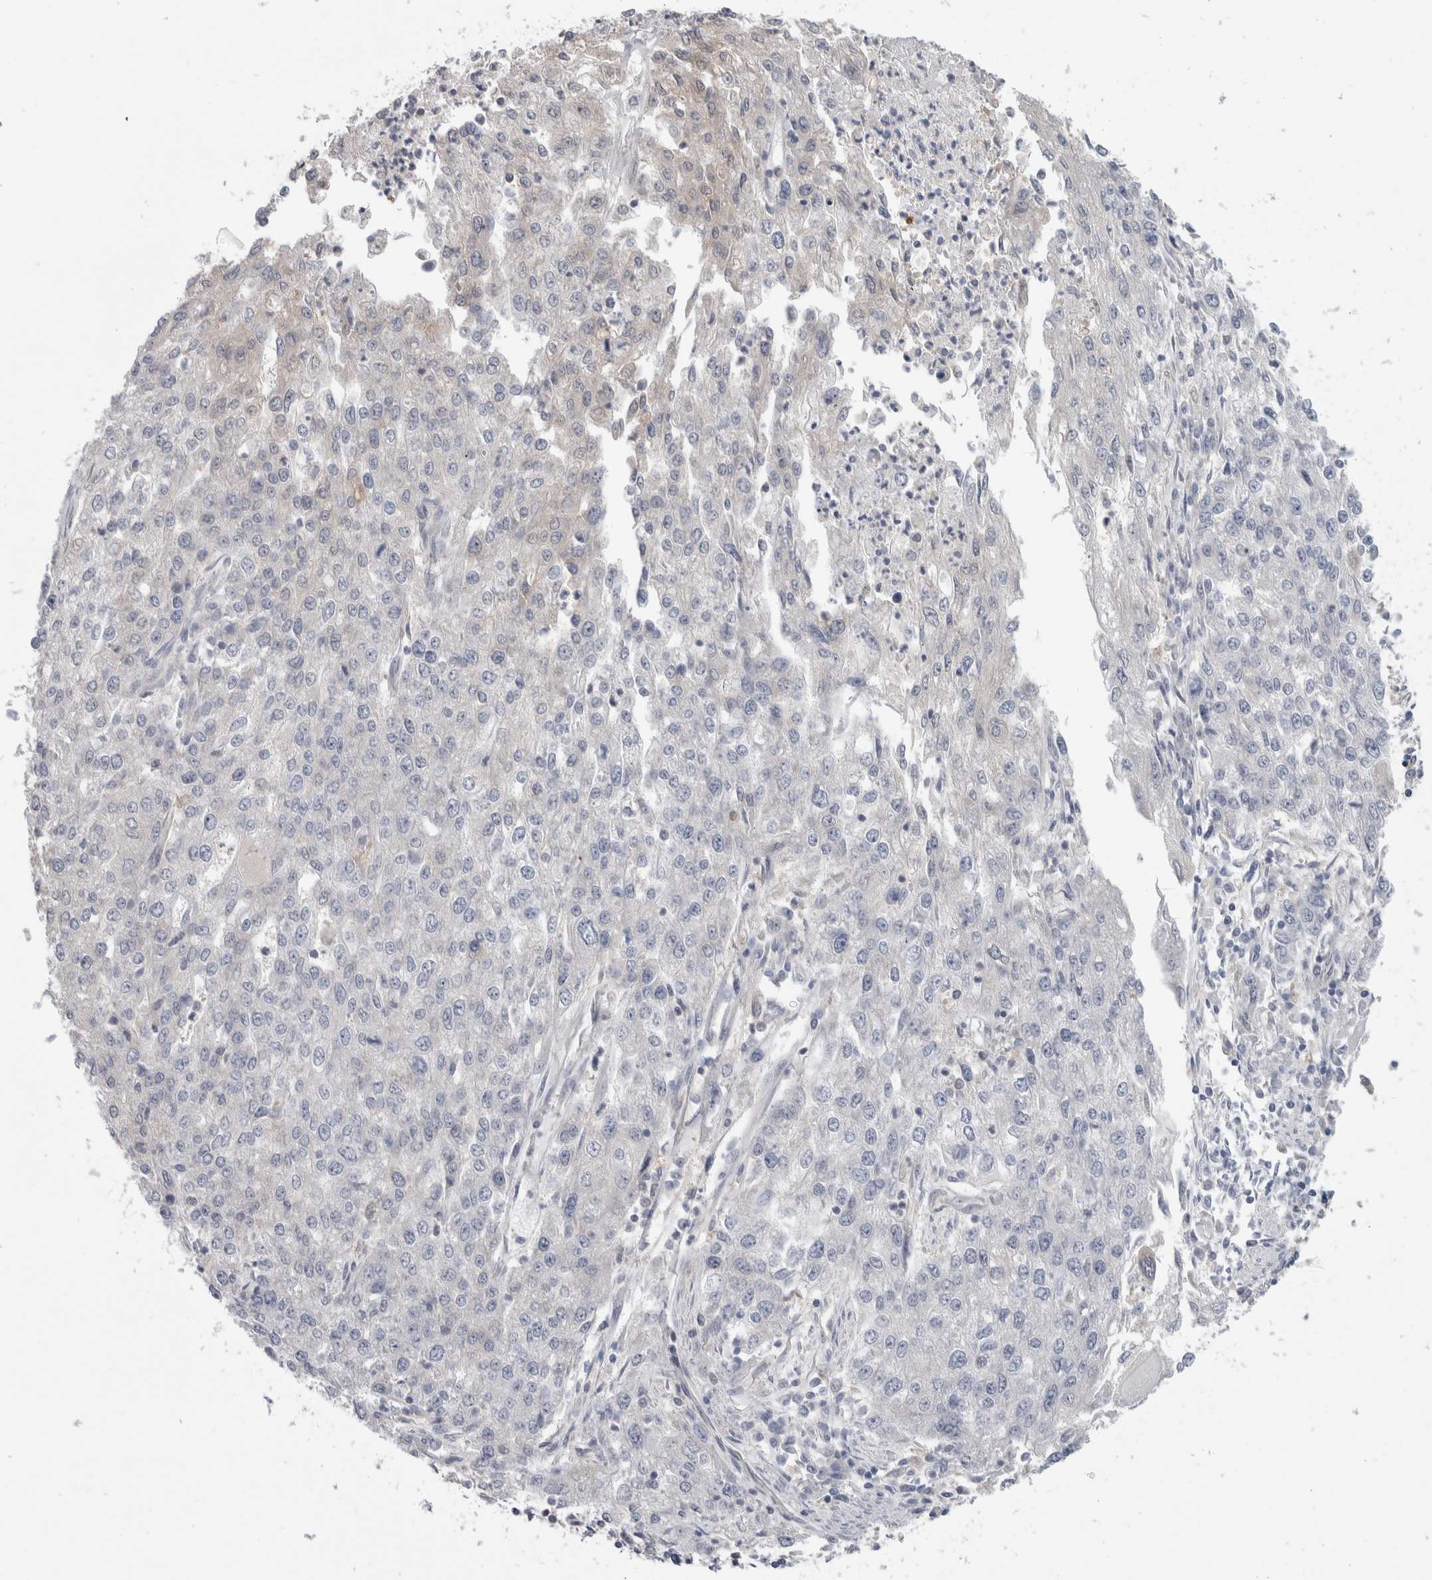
{"staining": {"intensity": "weak", "quantity": "<25%", "location": "cytoplasmic/membranous"}, "tissue": "endometrial cancer", "cell_type": "Tumor cells", "image_type": "cancer", "snomed": [{"axis": "morphology", "description": "Adenocarcinoma, NOS"}, {"axis": "topography", "description": "Endometrium"}], "caption": "DAB immunohistochemical staining of endometrial adenocarcinoma shows no significant staining in tumor cells.", "gene": "HTATIP2", "patient": {"sex": "female", "age": 49}}